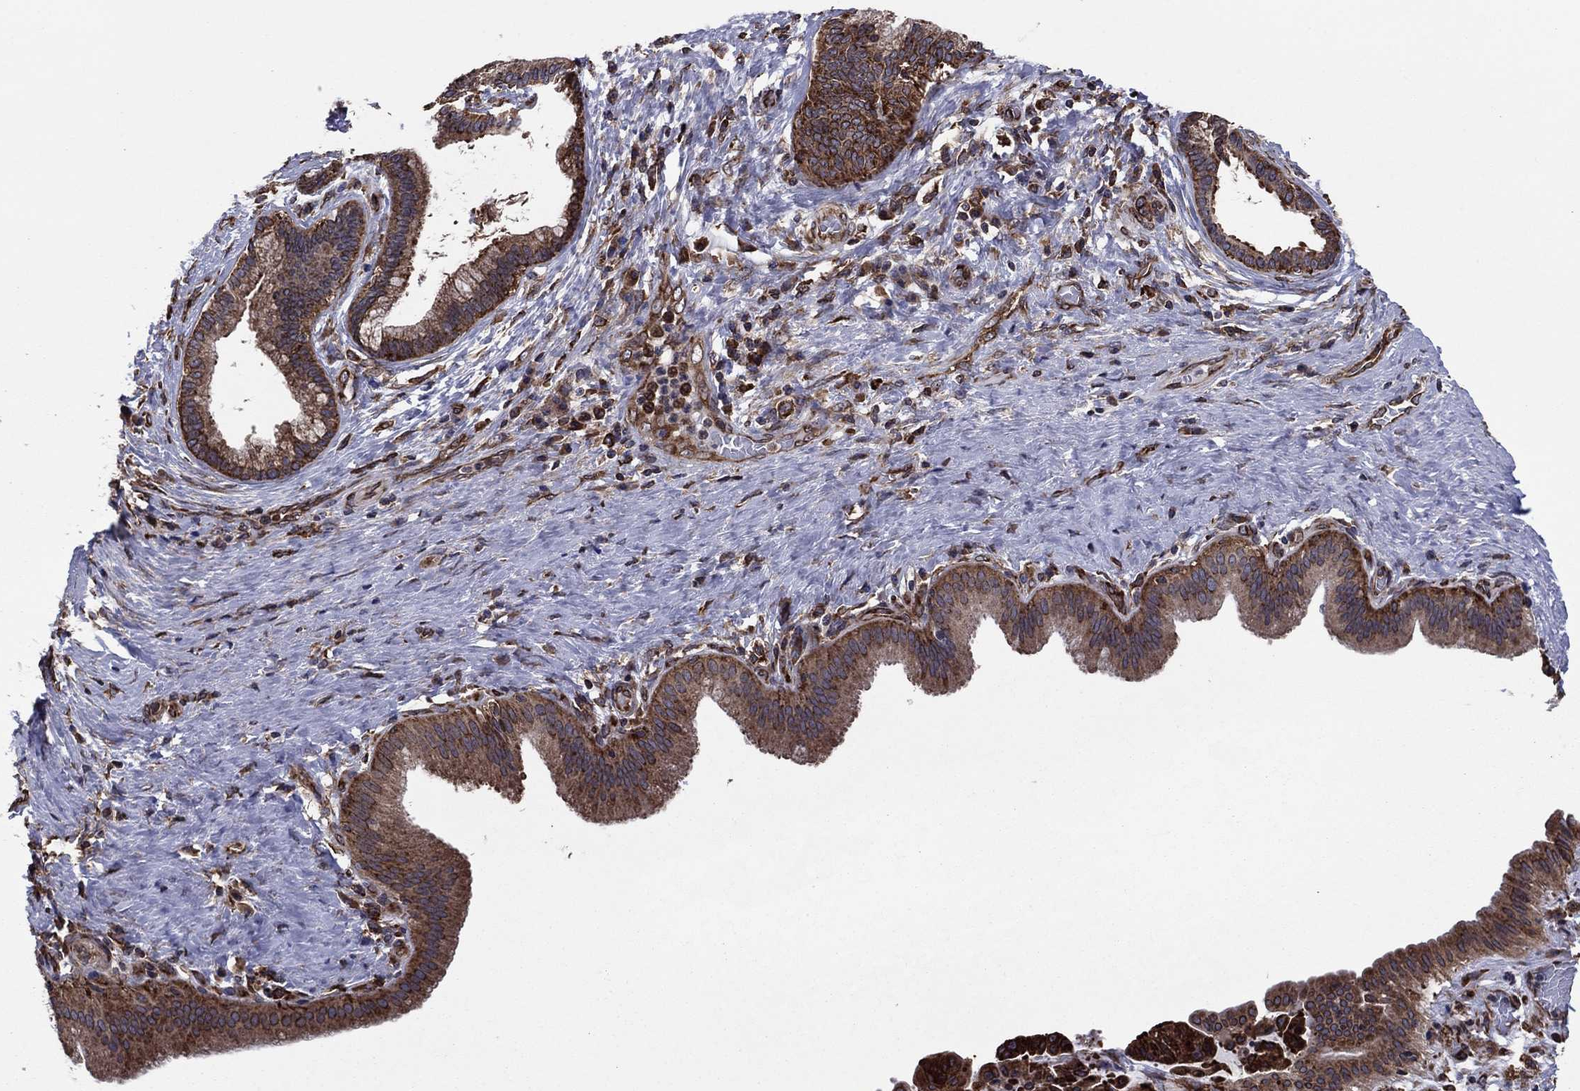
{"staining": {"intensity": "strong", "quantity": ">75%", "location": "cytoplasmic/membranous"}, "tissue": "liver cancer", "cell_type": "Tumor cells", "image_type": "cancer", "snomed": [{"axis": "morphology", "description": "Cholangiocarcinoma"}, {"axis": "topography", "description": "Liver"}], "caption": "High-power microscopy captured an immunohistochemistry (IHC) micrograph of liver cancer (cholangiocarcinoma), revealing strong cytoplasmic/membranous expression in about >75% of tumor cells.", "gene": "YBX1", "patient": {"sex": "female", "age": 73}}